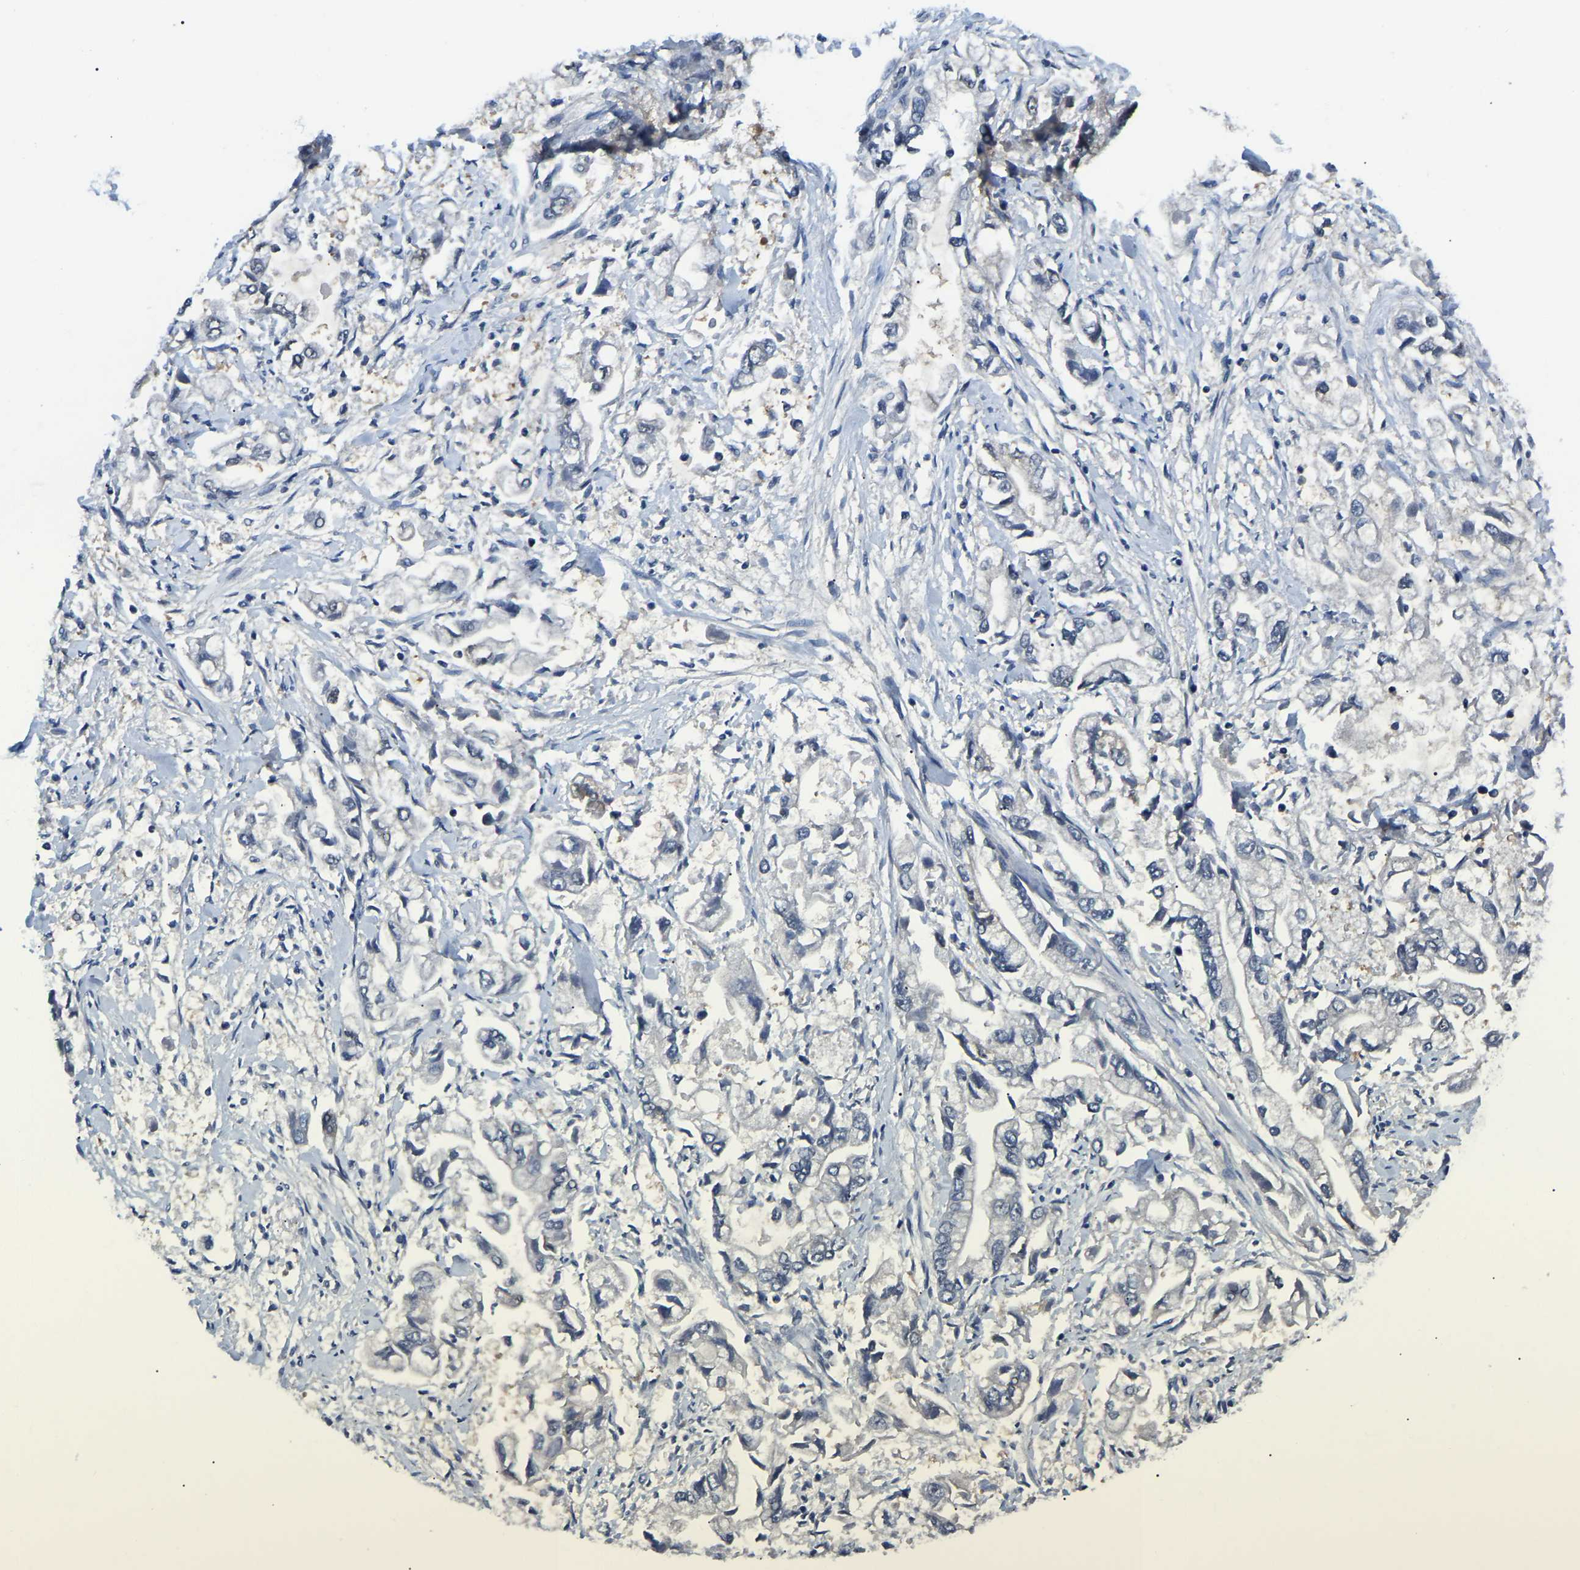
{"staining": {"intensity": "negative", "quantity": "none", "location": "none"}, "tissue": "stomach cancer", "cell_type": "Tumor cells", "image_type": "cancer", "snomed": [{"axis": "morphology", "description": "Normal tissue, NOS"}, {"axis": "morphology", "description": "Adenocarcinoma, NOS"}, {"axis": "topography", "description": "Stomach"}], "caption": "Photomicrograph shows no significant protein expression in tumor cells of stomach cancer.", "gene": "RRP1B", "patient": {"sex": "male", "age": 62}}